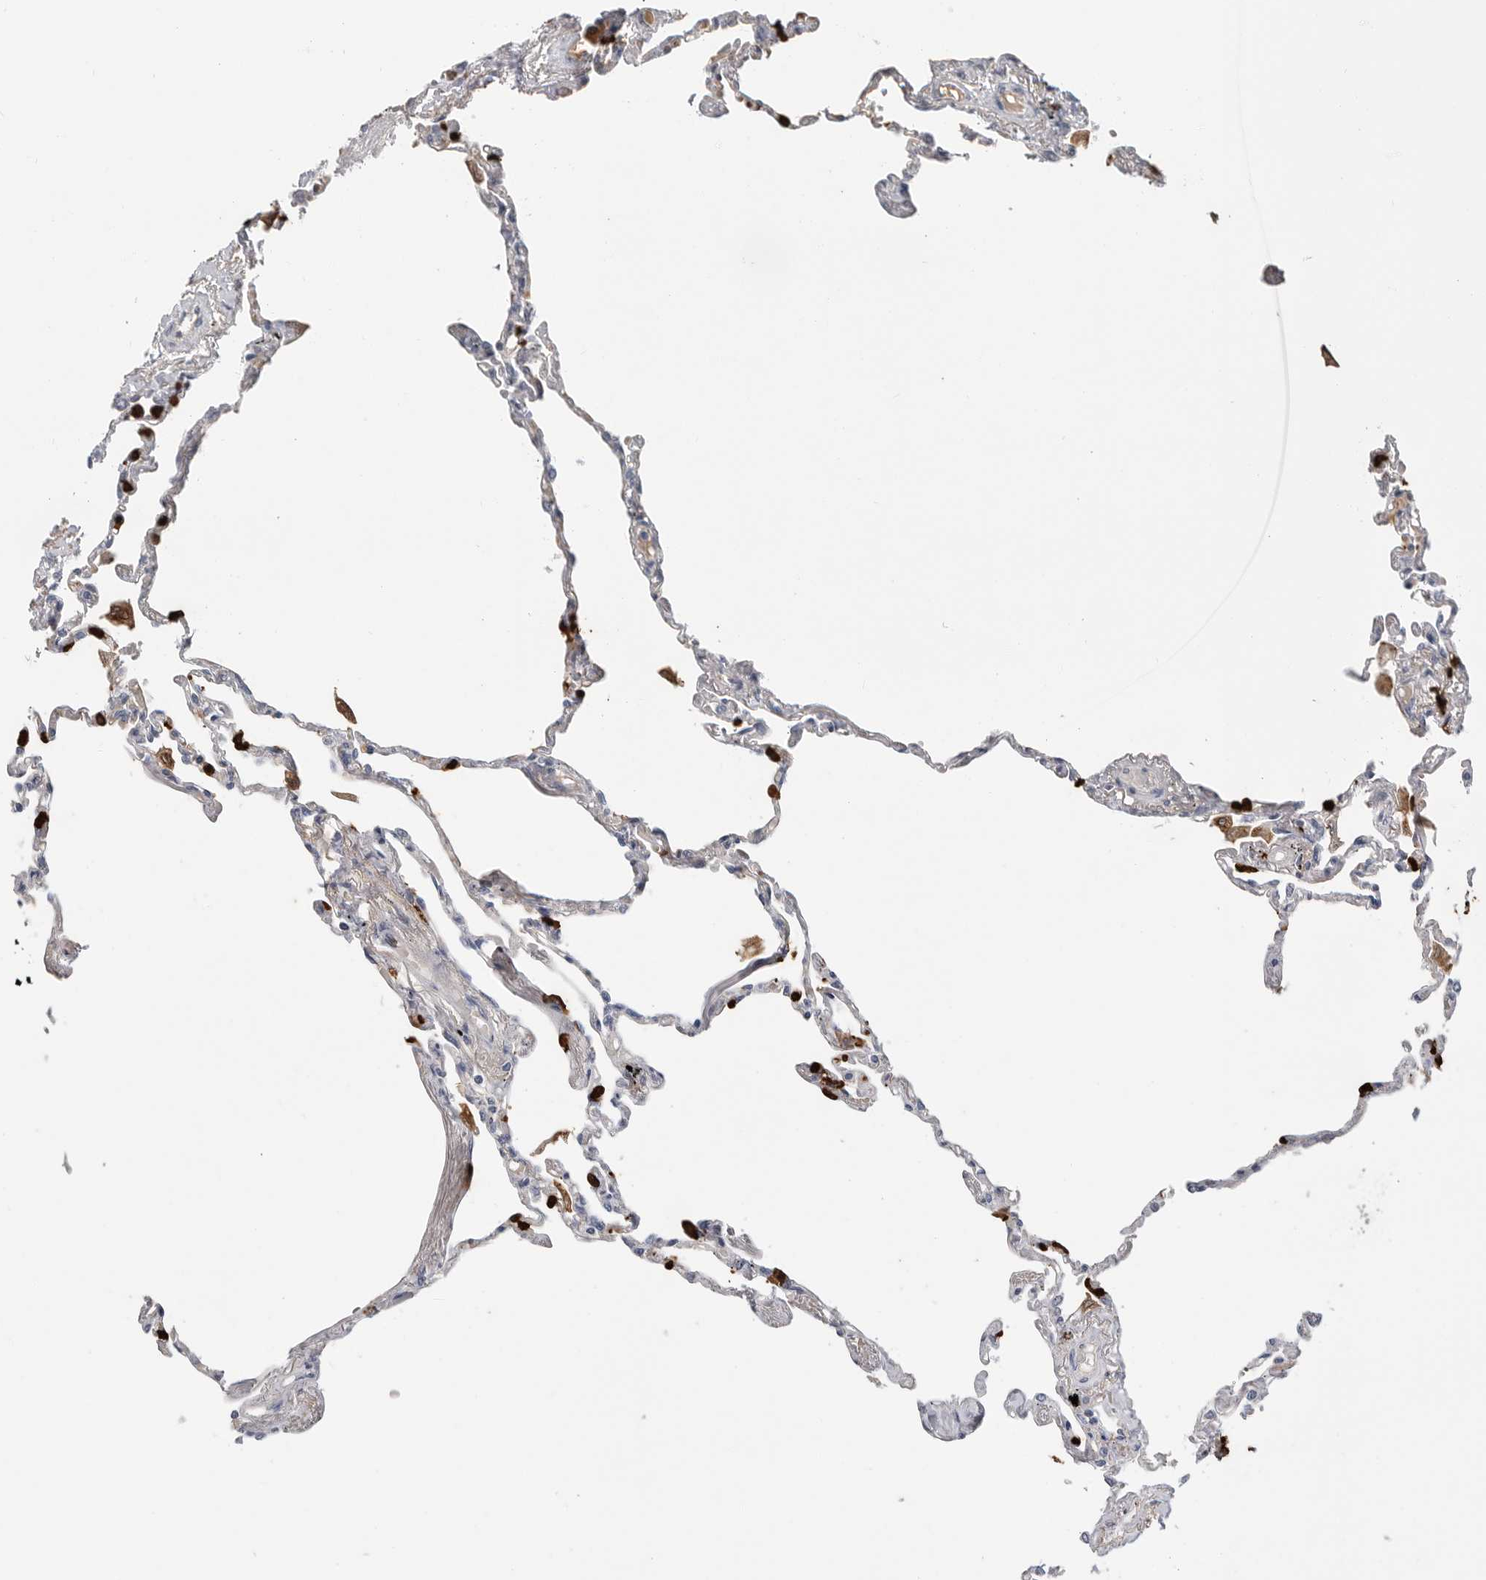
{"staining": {"intensity": "strong", "quantity": "<25%", "location": "cytoplasmic/membranous"}, "tissue": "lung", "cell_type": "Alveolar cells", "image_type": "normal", "snomed": [{"axis": "morphology", "description": "Normal tissue, NOS"}, {"axis": "topography", "description": "Lung"}], "caption": "Alveolar cells show medium levels of strong cytoplasmic/membranous staining in about <25% of cells in unremarkable human lung.", "gene": "CYB561D1", "patient": {"sex": "female", "age": 67}}